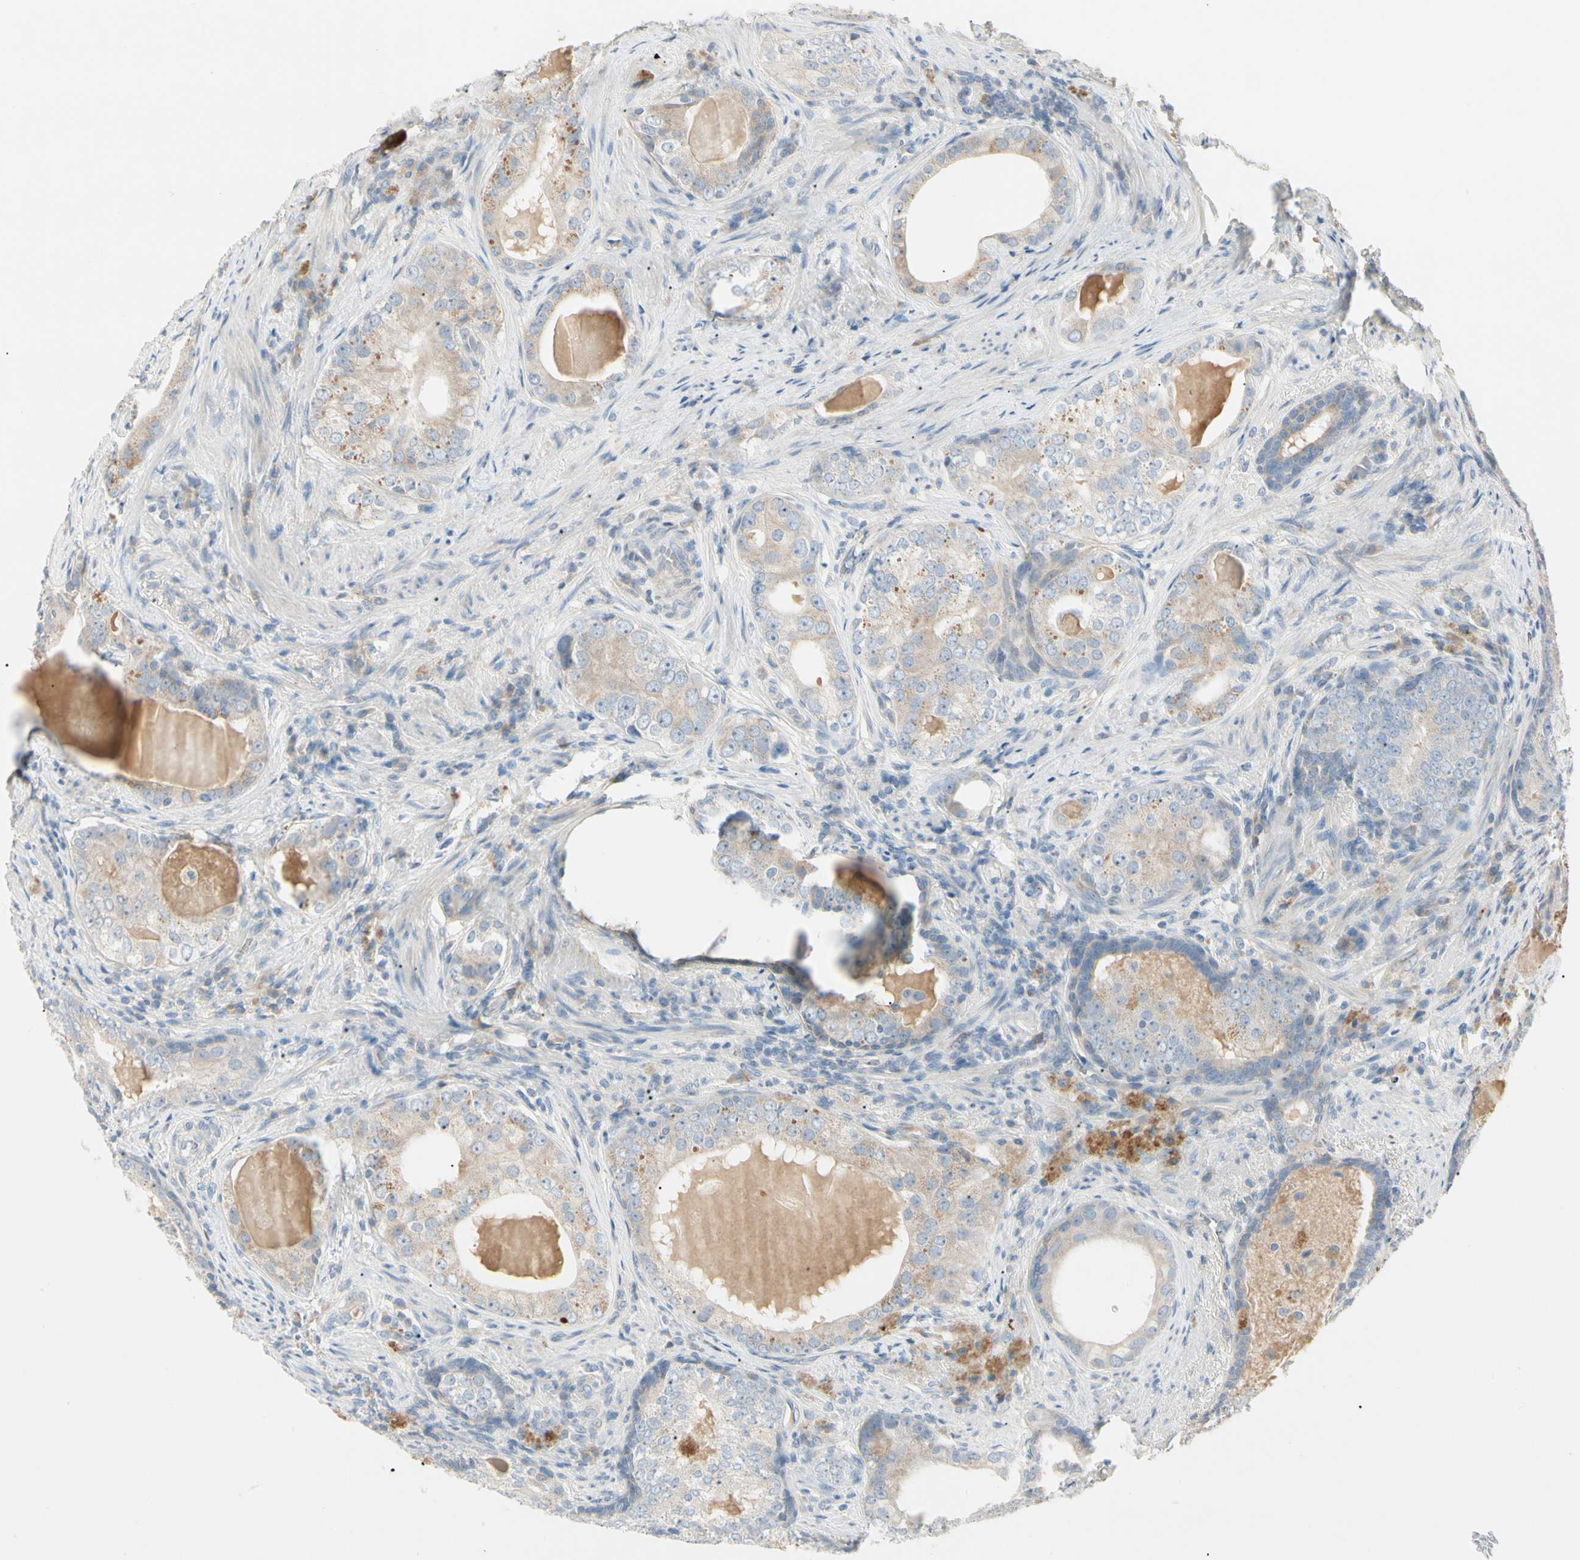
{"staining": {"intensity": "moderate", "quantity": "25%-75%", "location": "cytoplasmic/membranous"}, "tissue": "prostate cancer", "cell_type": "Tumor cells", "image_type": "cancer", "snomed": [{"axis": "morphology", "description": "Adenocarcinoma, High grade"}, {"axis": "topography", "description": "Prostate"}], "caption": "Protein expression analysis of human prostate cancer (high-grade adenocarcinoma) reveals moderate cytoplasmic/membranous positivity in approximately 25%-75% of tumor cells.", "gene": "ALDH18A1", "patient": {"sex": "male", "age": 66}}